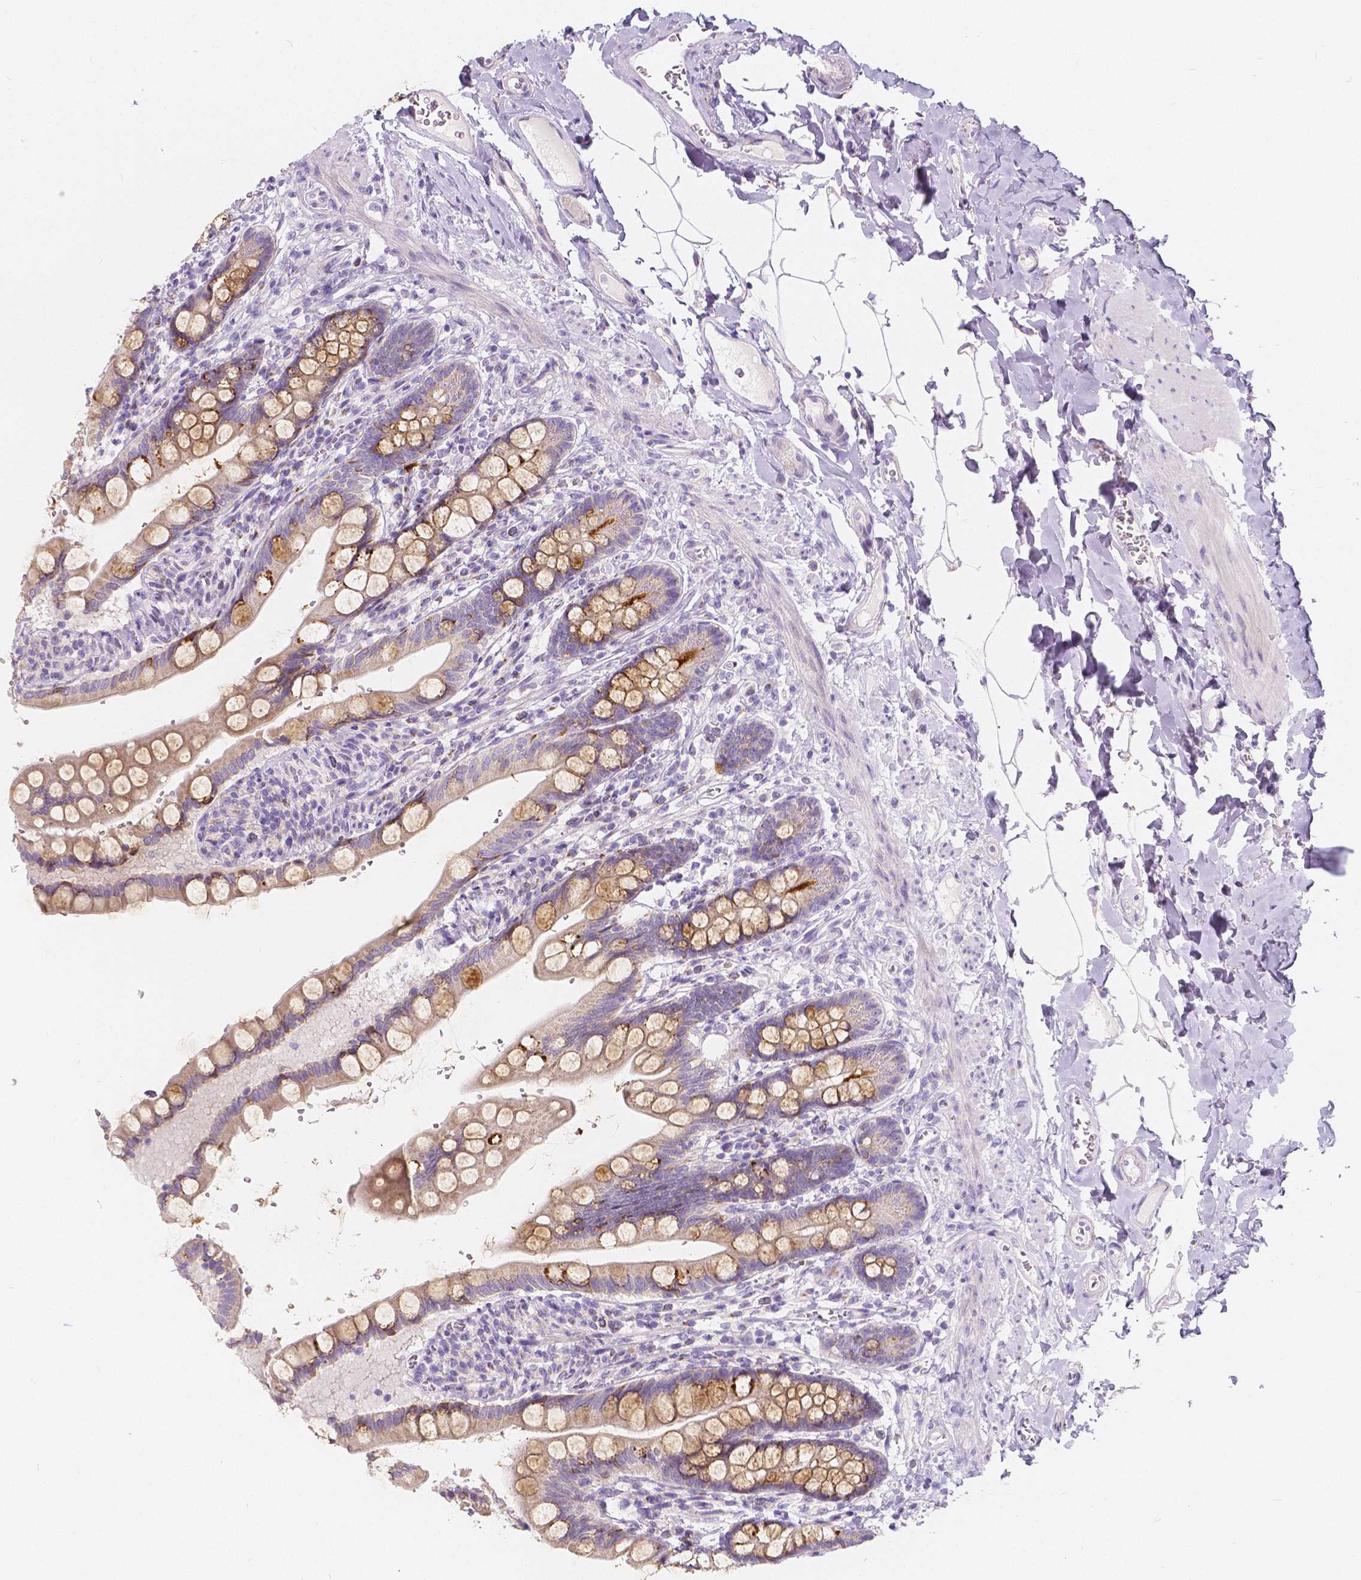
{"staining": {"intensity": "moderate", "quantity": ">75%", "location": "cytoplasmic/membranous"}, "tissue": "small intestine", "cell_type": "Glandular cells", "image_type": "normal", "snomed": [{"axis": "morphology", "description": "Normal tissue, NOS"}, {"axis": "topography", "description": "Small intestine"}], "caption": "A high-resolution image shows immunohistochemistry staining of unremarkable small intestine, which exhibits moderate cytoplasmic/membranous staining in about >75% of glandular cells. Immunohistochemistry (ihc) stains the protein of interest in brown and the nuclei are stained blue.", "gene": "RNF186", "patient": {"sex": "female", "age": 56}}